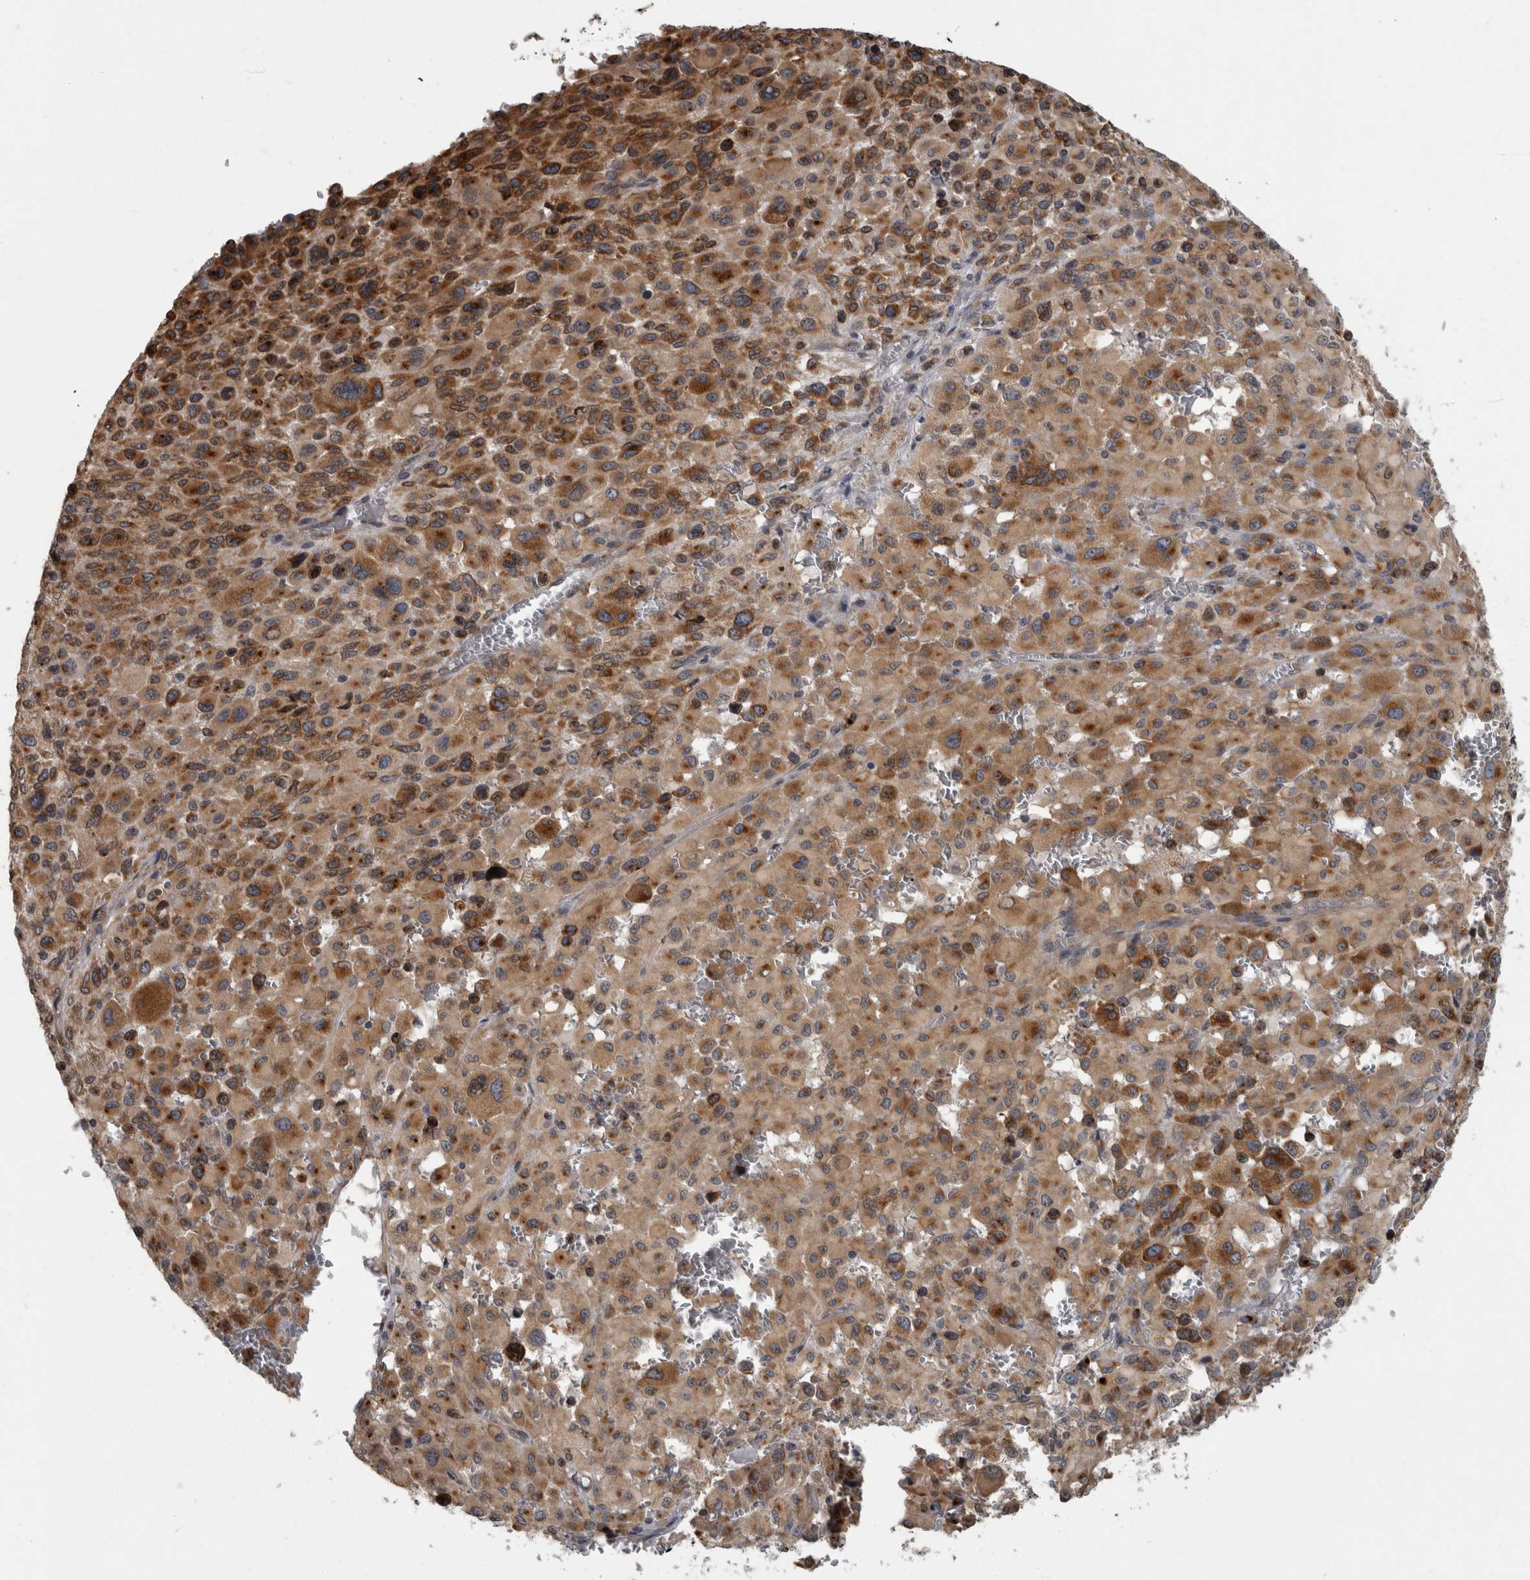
{"staining": {"intensity": "strong", "quantity": ">75%", "location": "cytoplasmic/membranous"}, "tissue": "melanoma", "cell_type": "Tumor cells", "image_type": "cancer", "snomed": [{"axis": "morphology", "description": "Malignant melanoma, Metastatic site"}, {"axis": "topography", "description": "Skin"}], "caption": "A micrograph showing strong cytoplasmic/membranous positivity in approximately >75% of tumor cells in melanoma, as visualized by brown immunohistochemical staining.", "gene": "LMAN2L", "patient": {"sex": "female", "age": 74}}